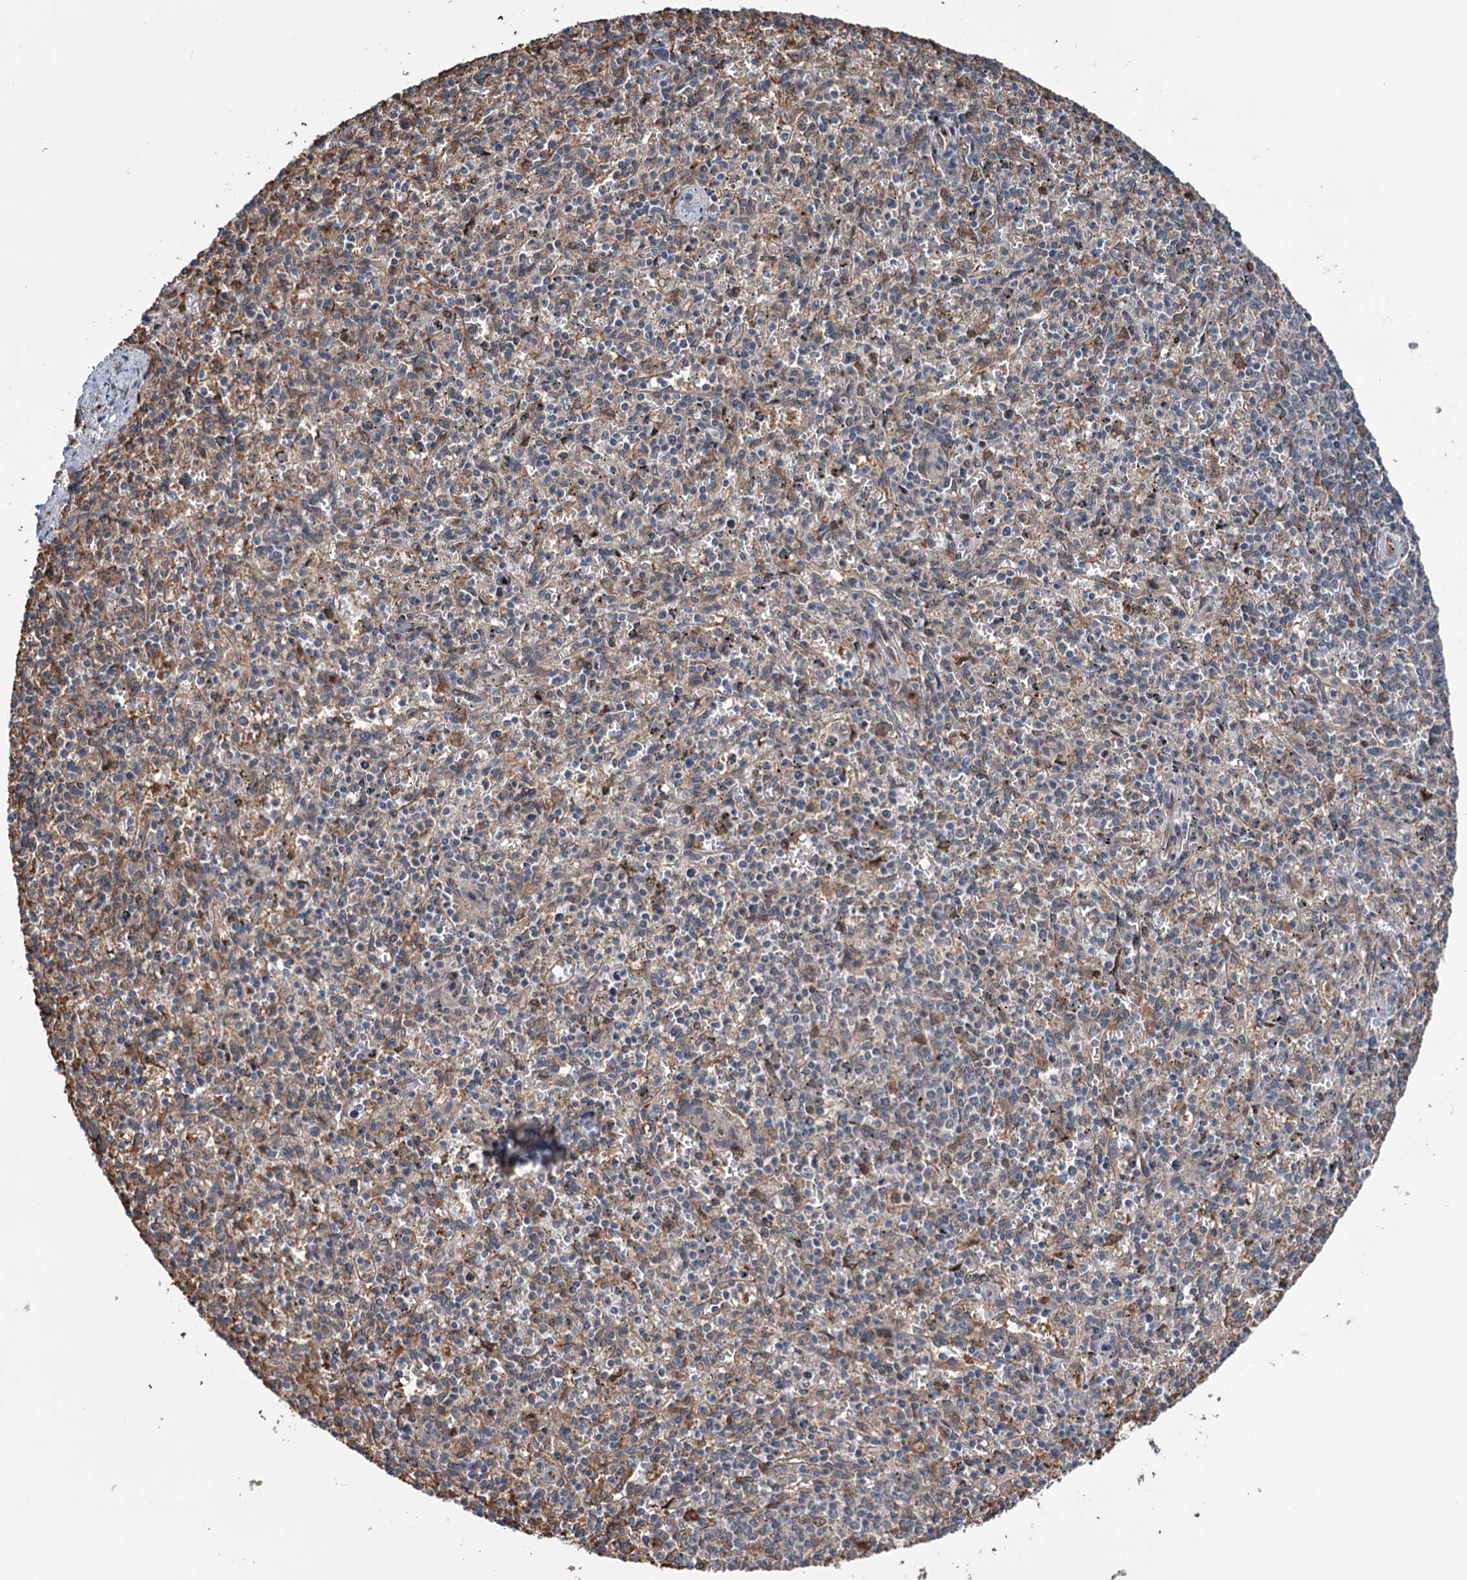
{"staining": {"intensity": "weak", "quantity": "25%-75%", "location": "cytoplasmic/membranous"}, "tissue": "spleen", "cell_type": "Cells in red pulp", "image_type": "normal", "snomed": [{"axis": "morphology", "description": "Normal tissue, NOS"}, {"axis": "topography", "description": "Spleen"}], "caption": "Protein analysis of normal spleen shows weak cytoplasmic/membranous expression in about 25%-75% of cells in red pulp. Nuclei are stained in blue.", "gene": "NCAPD2", "patient": {"sex": "male", "age": 72}}